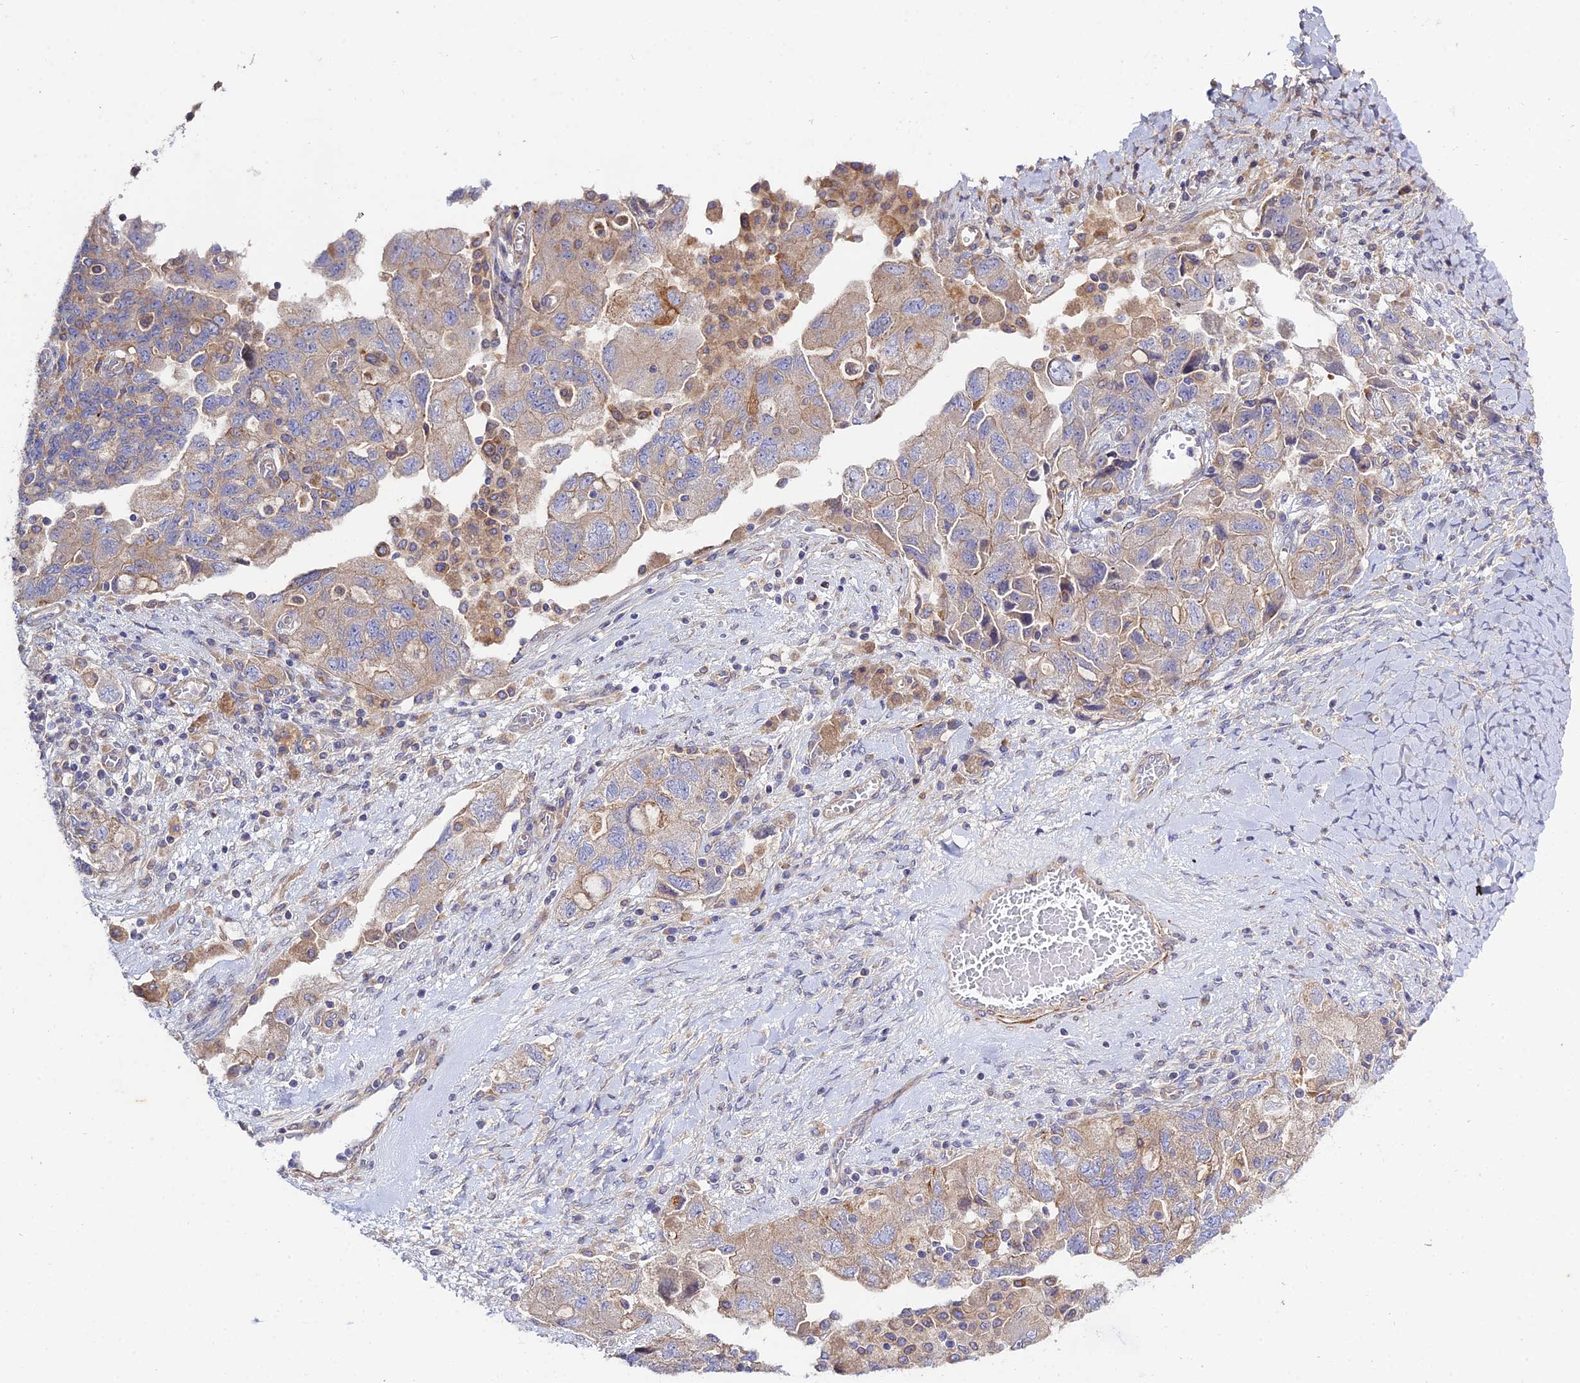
{"staining": {"intensity": "weak", "quantity": "25%-75%", "location": "cytoplasmic/membranous"}, "tissue": "ovarian cancer", "cell_type": "Tumor cells", "image_type": "cancer", "snomed": [{"axis": "morphology", "description": "Carcinoma, NOS"}, {"axis": "morphology", "description": "Cystadenocarcinoma, serous, NOS"}, {"axis": "topography", "description": "Ovary"}], "caption": "Immunohistochemical staining of human ovarian cancer displays low levels of weak cytoplasmic/membranous protein positivity in approximately 25%-75% of tumor cells. (IHC, brightfield microscopy, high magnification).", "gene": "ARL6IP1", "patient": {"sex": "female", "age": 69}}